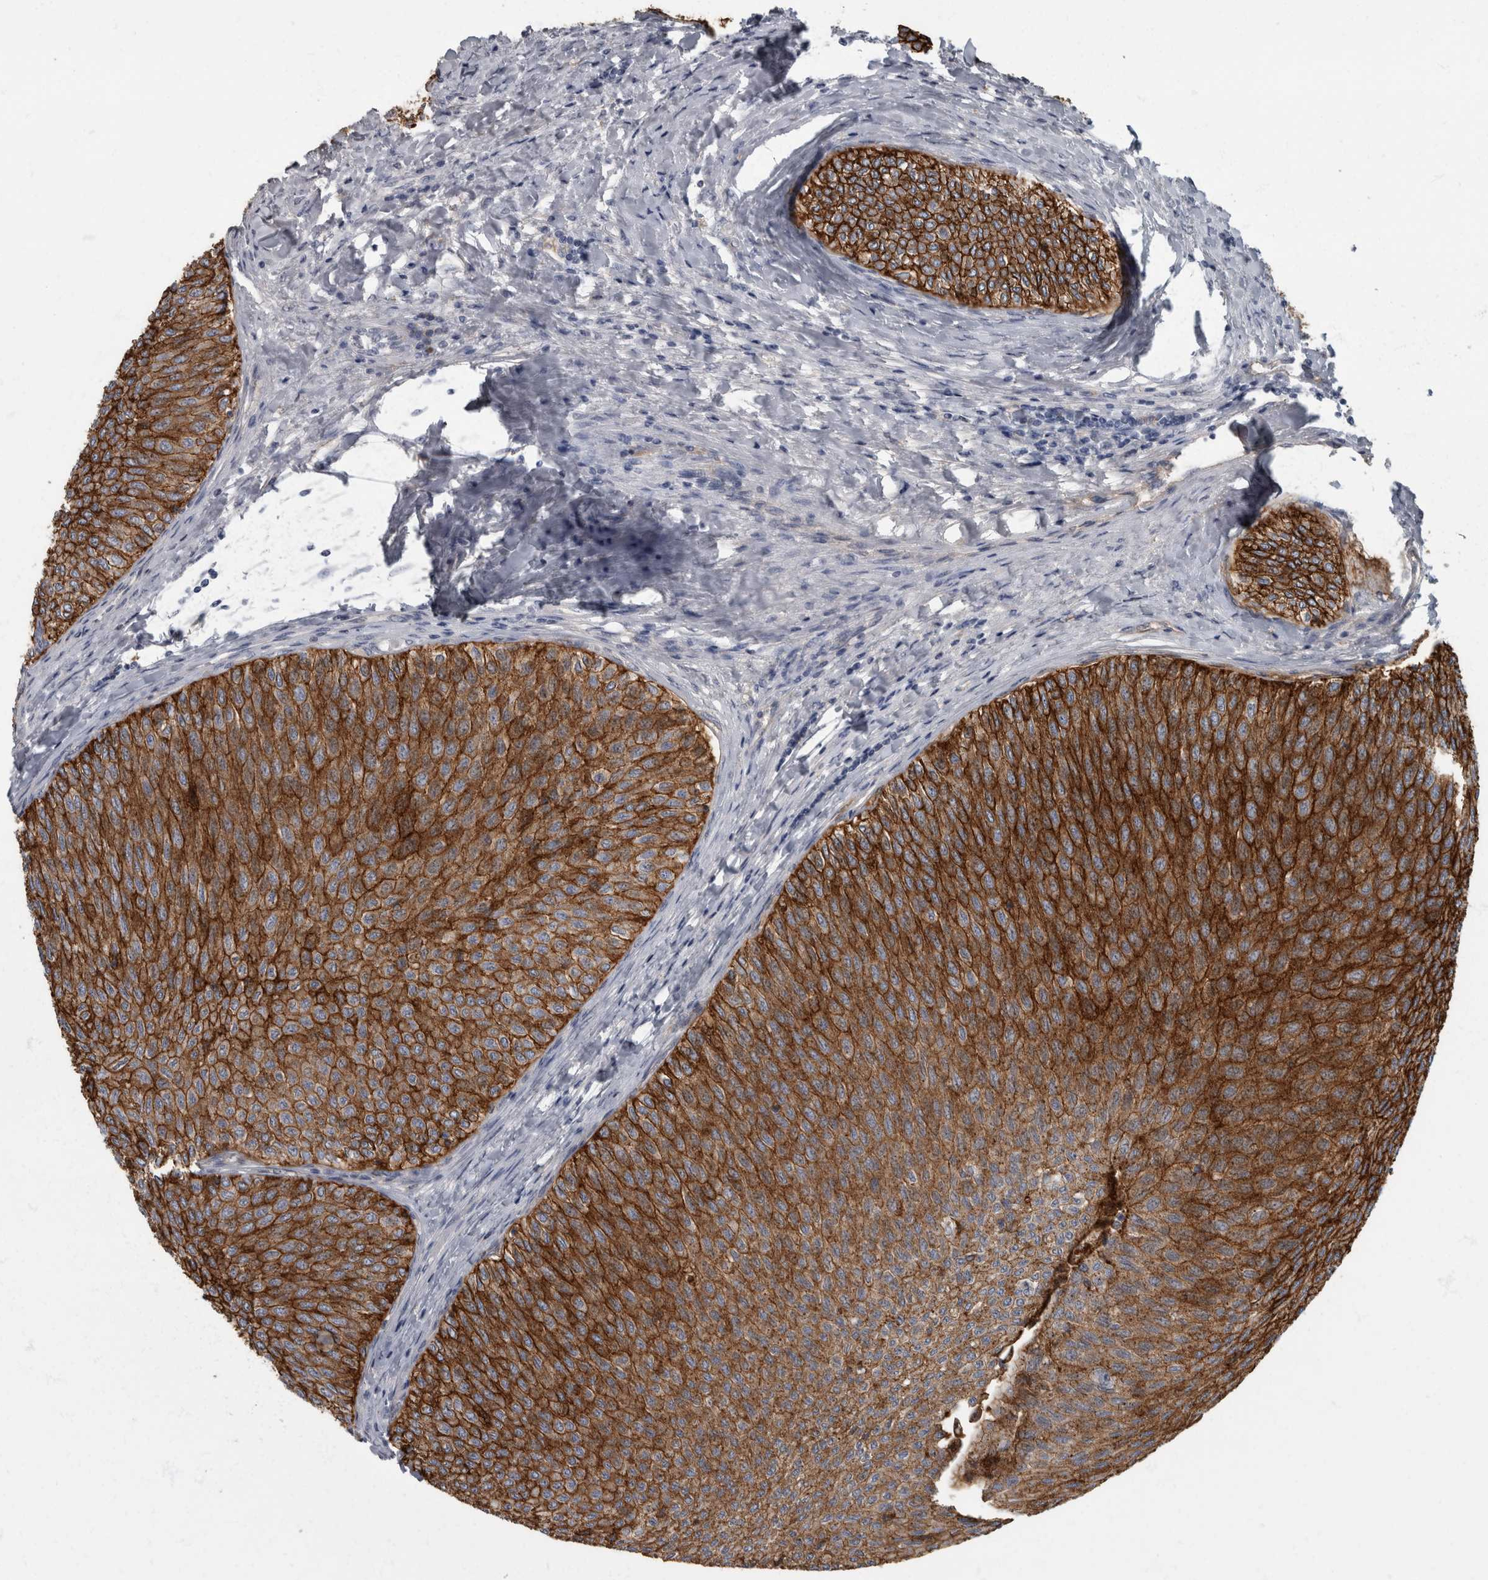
{"staining": {"intensity": "strong", "quantity": ">75%", "location": "cytoplasmic/membranous"}, "tissue": "urothelial cancer", "cell_type": "Tumor cells", "image_type": "cancer", "snomed": [{"axis": "morphology", "description": "Urothelial carcinoma, Low grade"}, {"axis": "topography", "description": "Urinary bladder"}], "caption": "DAB immunohistochemical staining of low-grade urothelial carcinoma demonstrates strong cytoplasmic/membranous protein expression in about >75% of tumor cells.", "gene": "DSG2", "patient": {"sex": "male", "age": 78}}